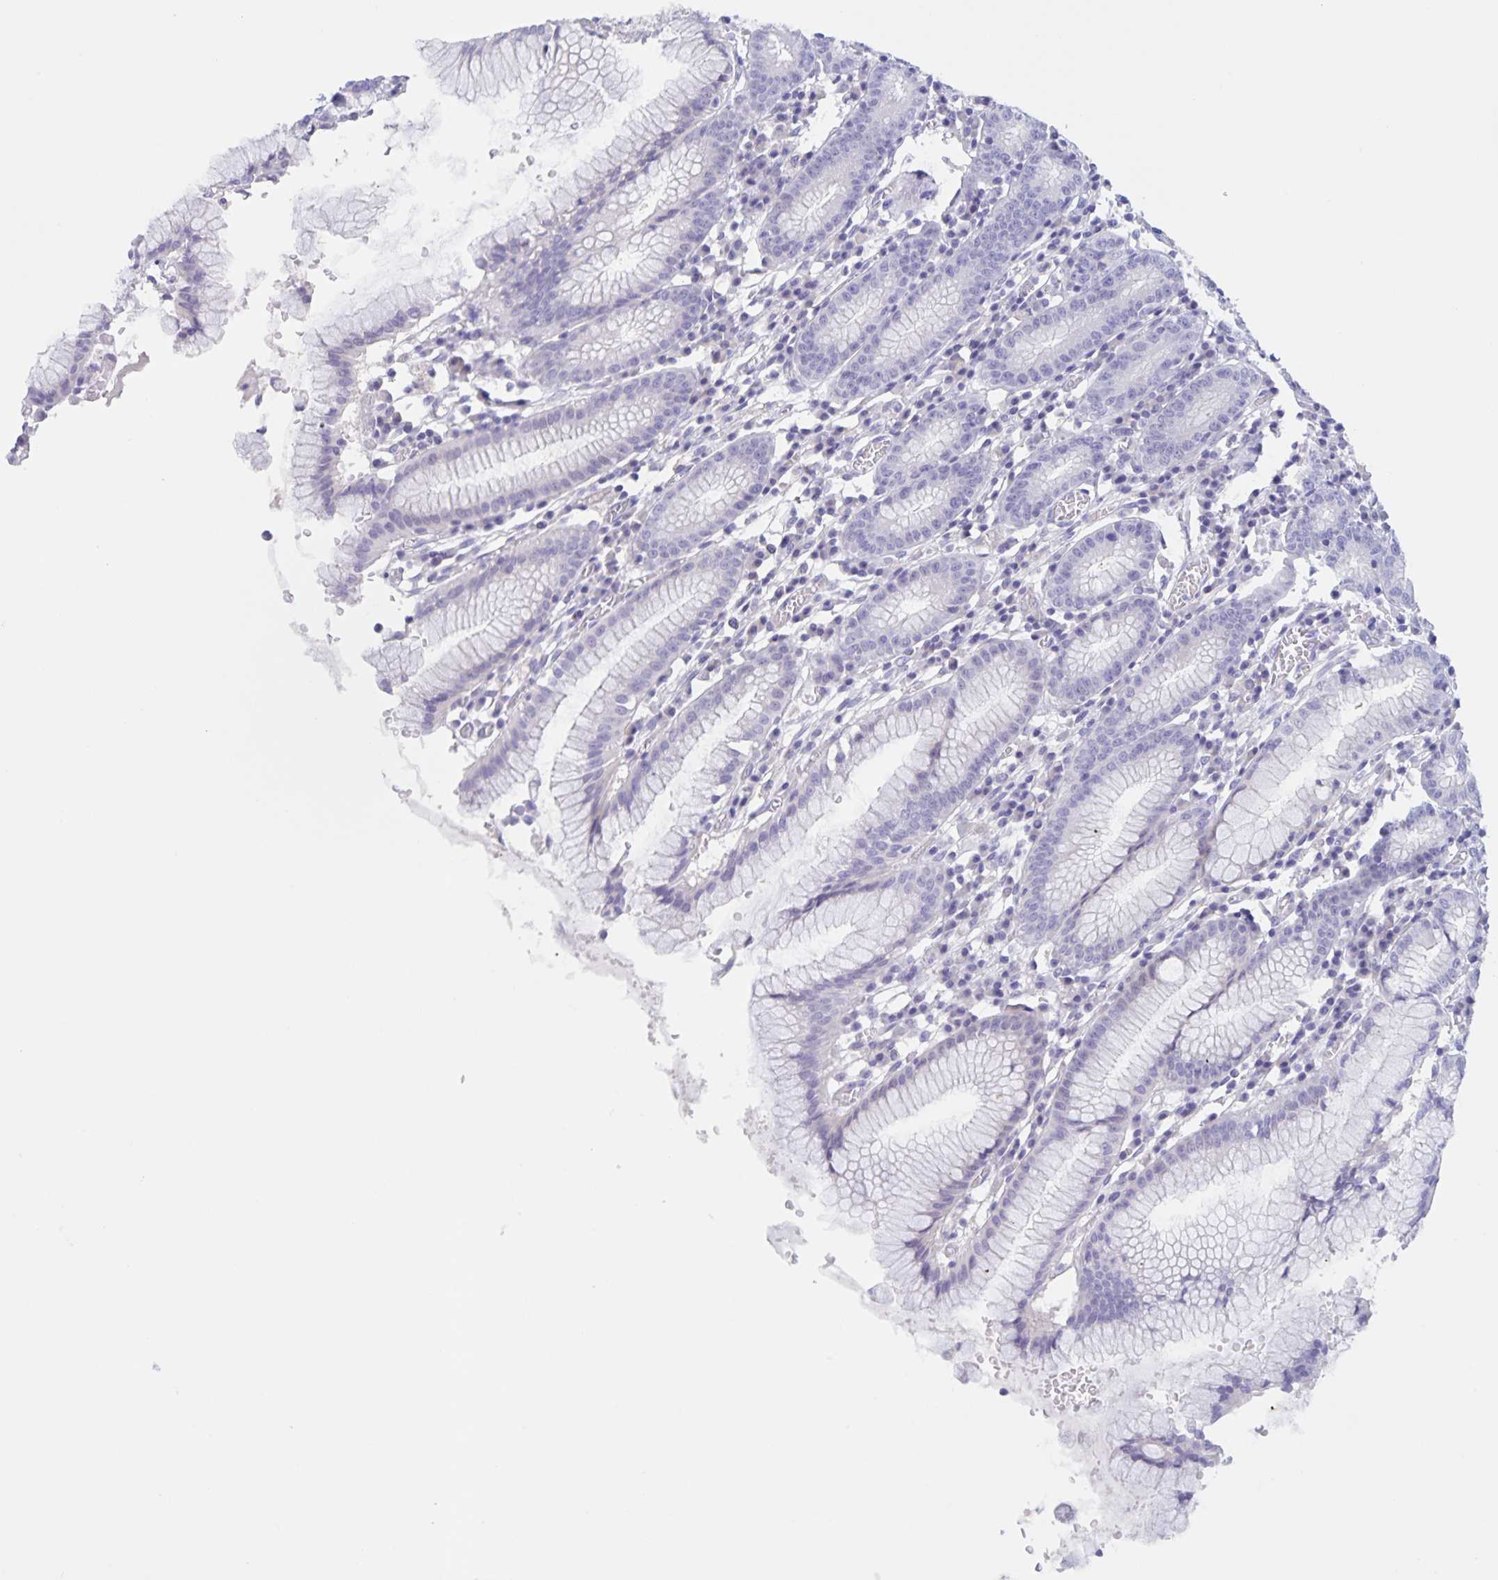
{"staining": {"intensity": "negative", "quantity": "none", "location": "none"}, "tissue": "stomach", "cell_type": "Glandular cells", "image_type": "normal", "snomed": [{"axis": "morphology", "description": "Normal tissue, NOS"}, {"axis": "topography", "description": "Stomach"}], "caption": "Immunohistochemical staining of benign stomach demonstrates no significant staining in glandular cells.", "gene": "DMGDH", "patient": {"sex": "male", "age": 55}}